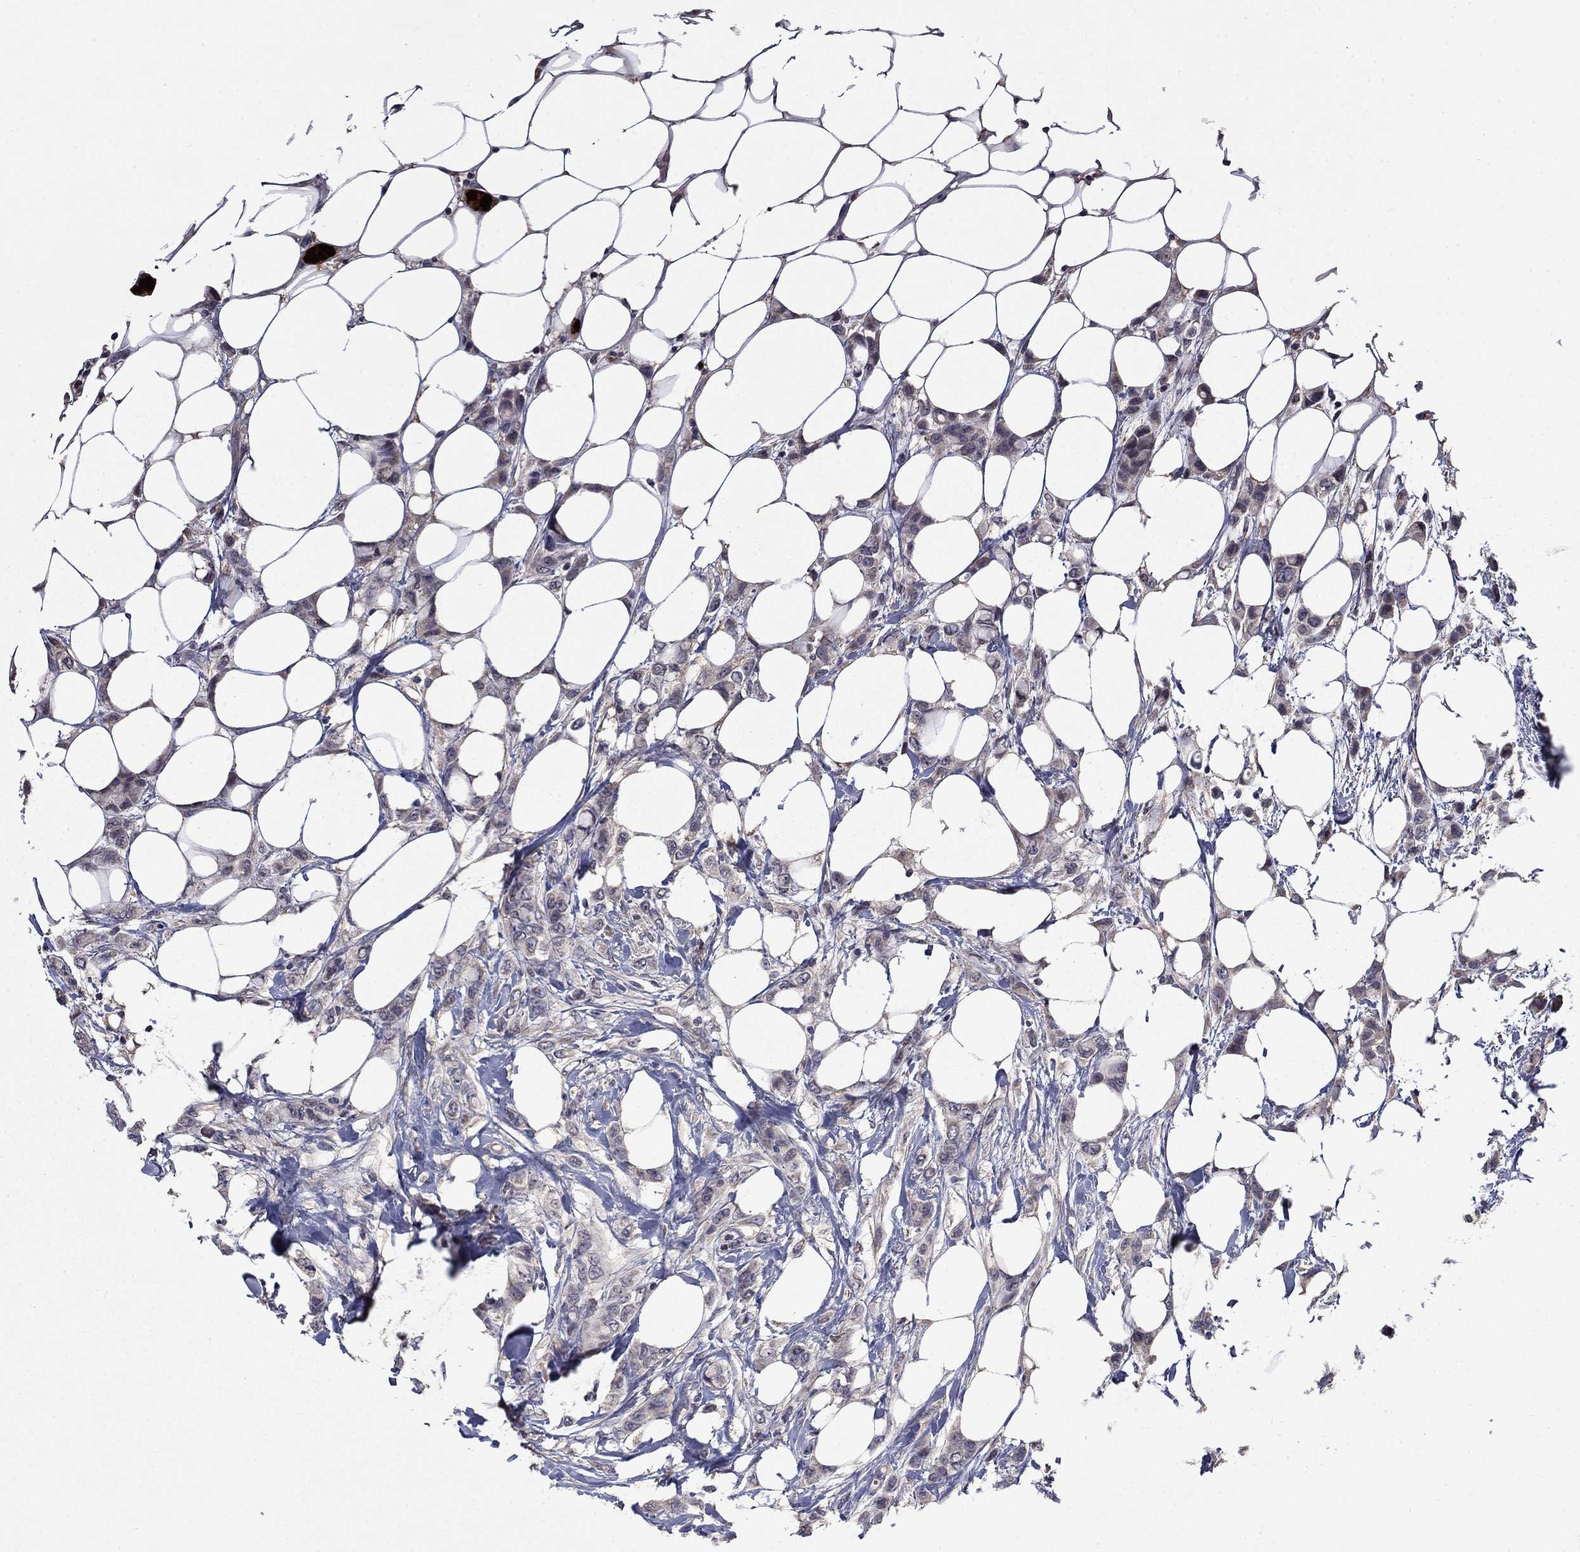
{"staining": {"intensity": "negative", "quantity": "none", "location": "none"}, "tissue": "breast cancer", "cell_type": "Tumor cells", "image_type": "cancer", "snomed": [{"axis": "morphology", "description": "Lobular carcinoma"}, {"axis": "topography", "description": "Breast"}], "caption": "Immunohistochemistry (IHC) image of neoplastic tissue: breast lobular carcinoma stained with DAB (3,3'-diaminobenzidine) exhibits no significant protein positivity in tumor cells. (DAB IHC visualized using brightfield microscopy, high magnification).", "gene": "SATB1", "patient": {"sex": "female", "age": 66}}